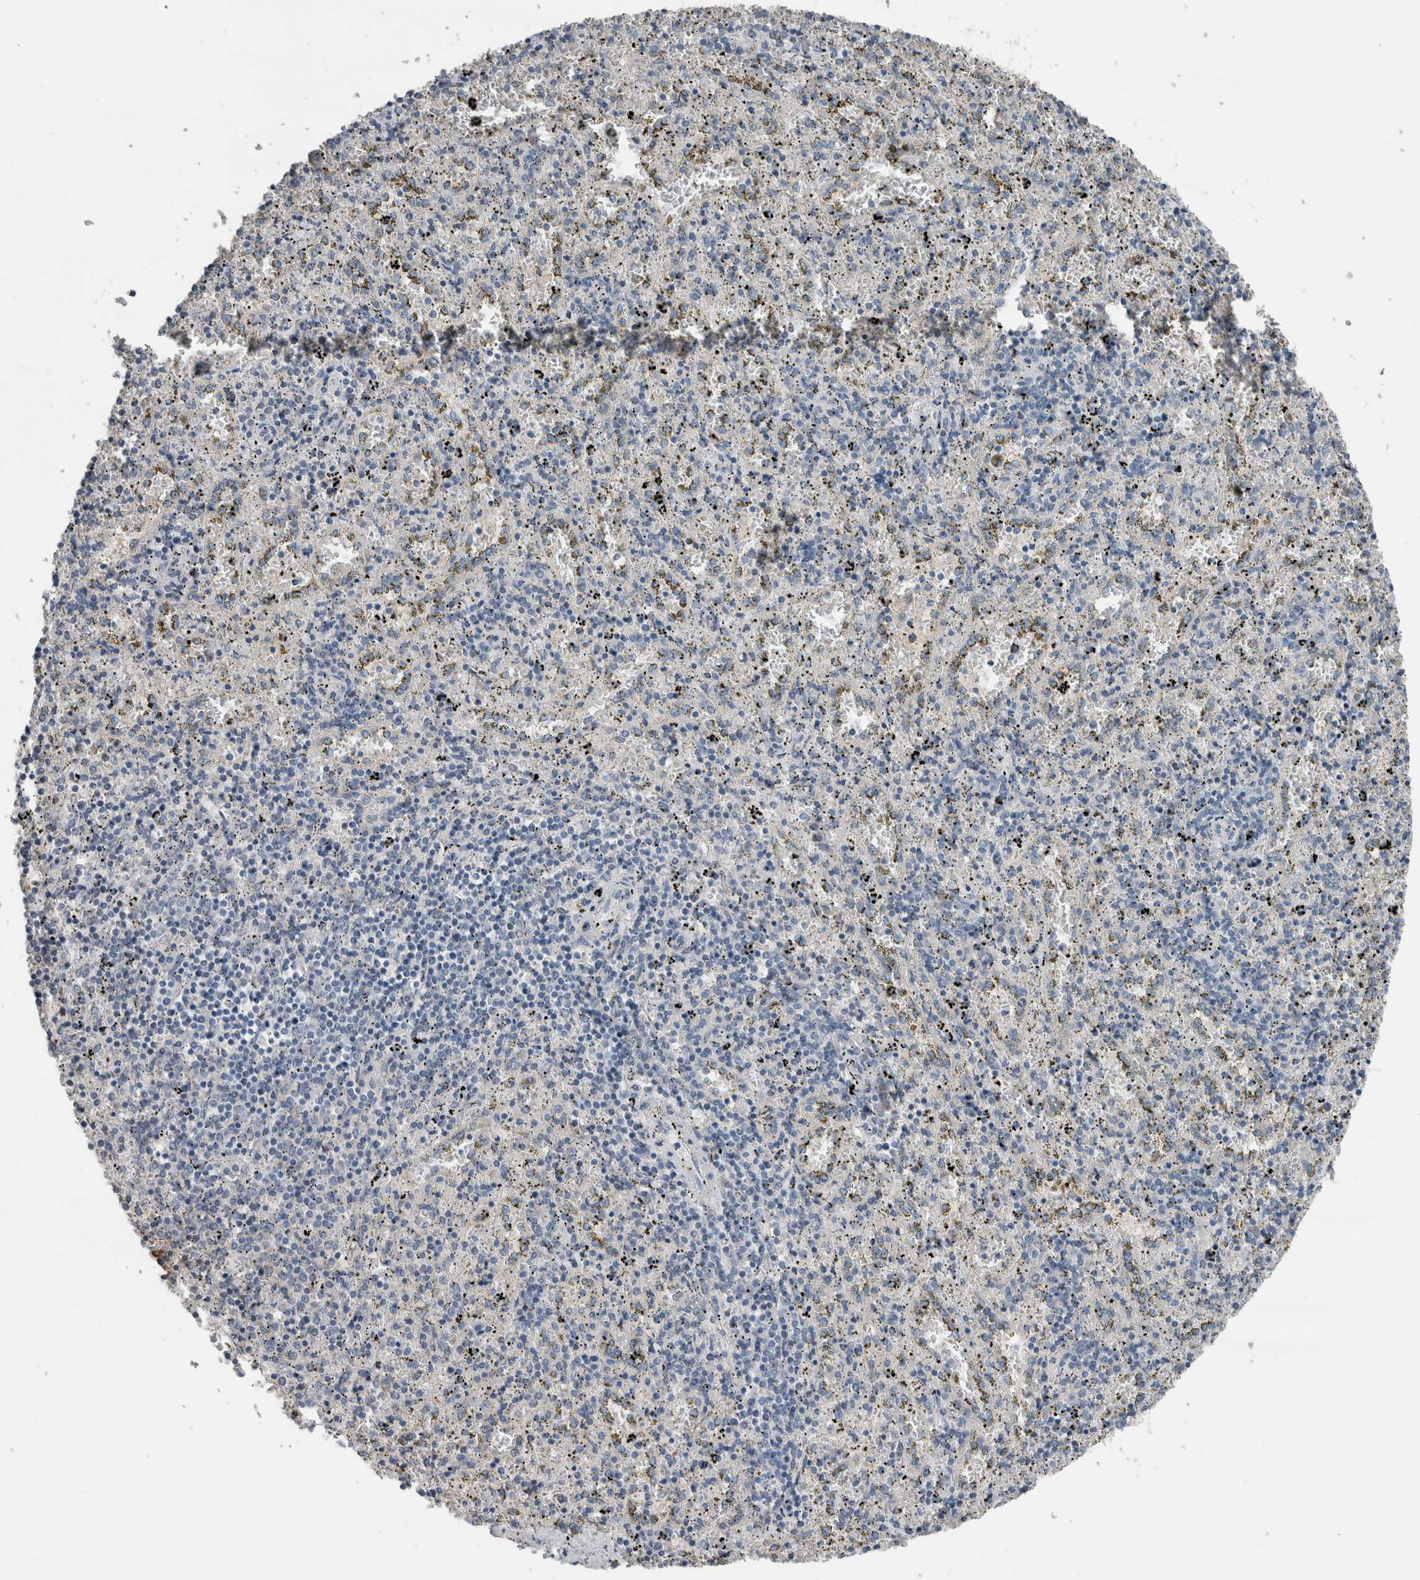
{"staining": {"intensity": "negative", "quantity": "none", "location": "none"}, "tissue": "spleen", "cell_type": "Cells in red pulp", "image_type": "normal", "snomed": [{"axis": "morphology", "description": "Normal tissue, NOS"}, {"axis": "topography", "description": "Spleen"}], "caption": "High magnification brightfield microscopy of benign spleen stained with DAB (3,3'-diaminobenzidine) (brown) and counterstained with hematoxylin (blue): cells in red pulp show no significant positivity. Brightfield microscopy of IHC stained with DAB (3,3'-diaminobenzidine) (brown) and hematoxylin (blue), captured at high magnification.", "gene": "CRNN", "patient": {"sex": "male", "age": 11}}